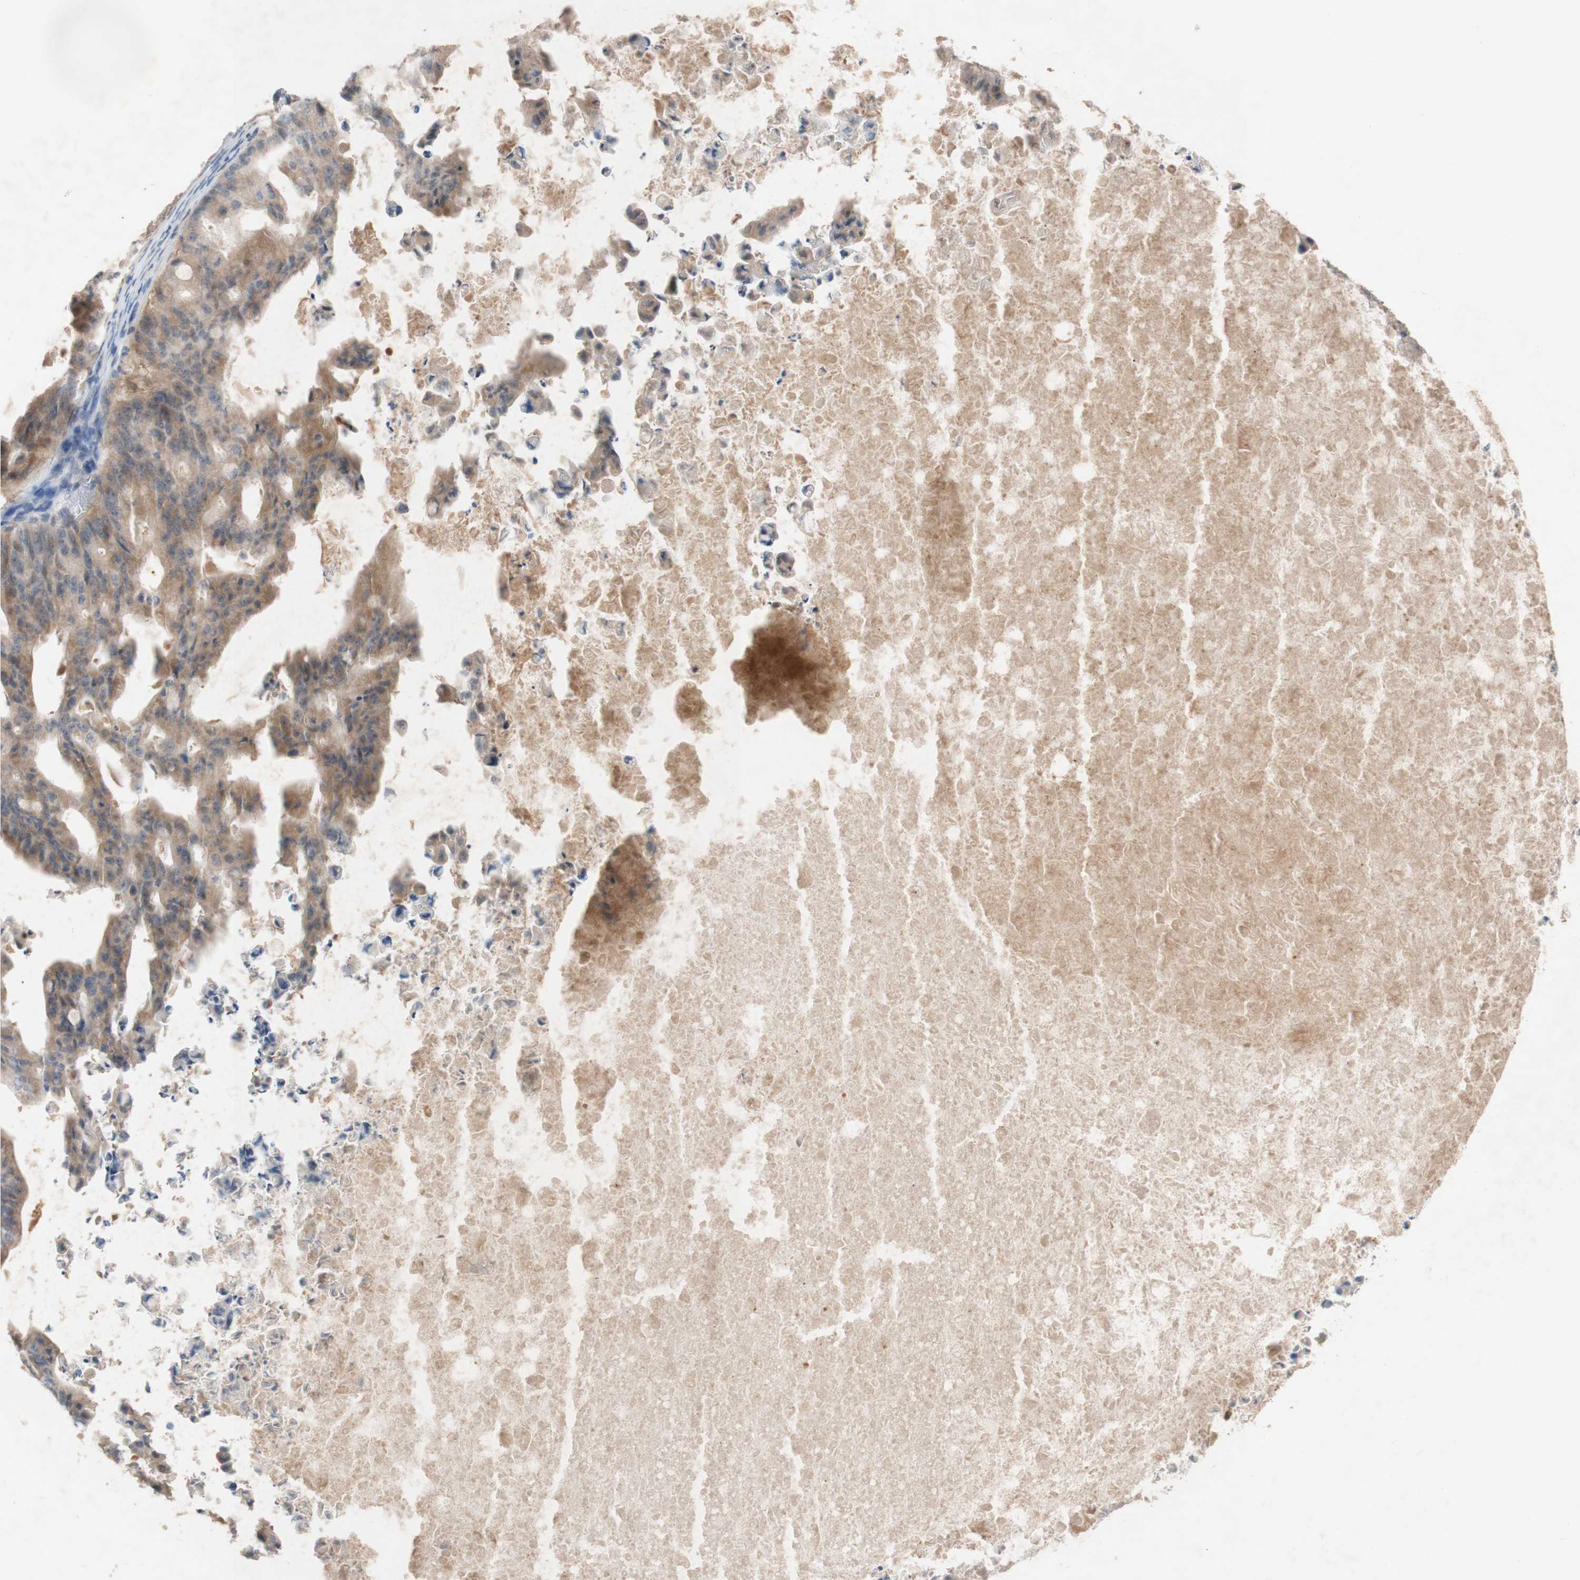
{"staining": {"intensity": "moderate", "quantity": ">75%", "location": "cytoplasmic/membranous"}, "tissue": "ovarian cancer", "cell_type": "Tumor cells", "image_type": "cancer", "snomed": [{"axis": "morphology", "description": "Cystadenocarcinoma, mucinous, NOS"}, {"axis": "topography", "description": "Ovary"}], "caption": "The image demonstrates a brown stain indicating the presence of a protein in the cytoplasmic/membranous of tumor cells in ovarian cancer.", "gene": "PEX2", "patient": {"sex": "female", "age": 37}}